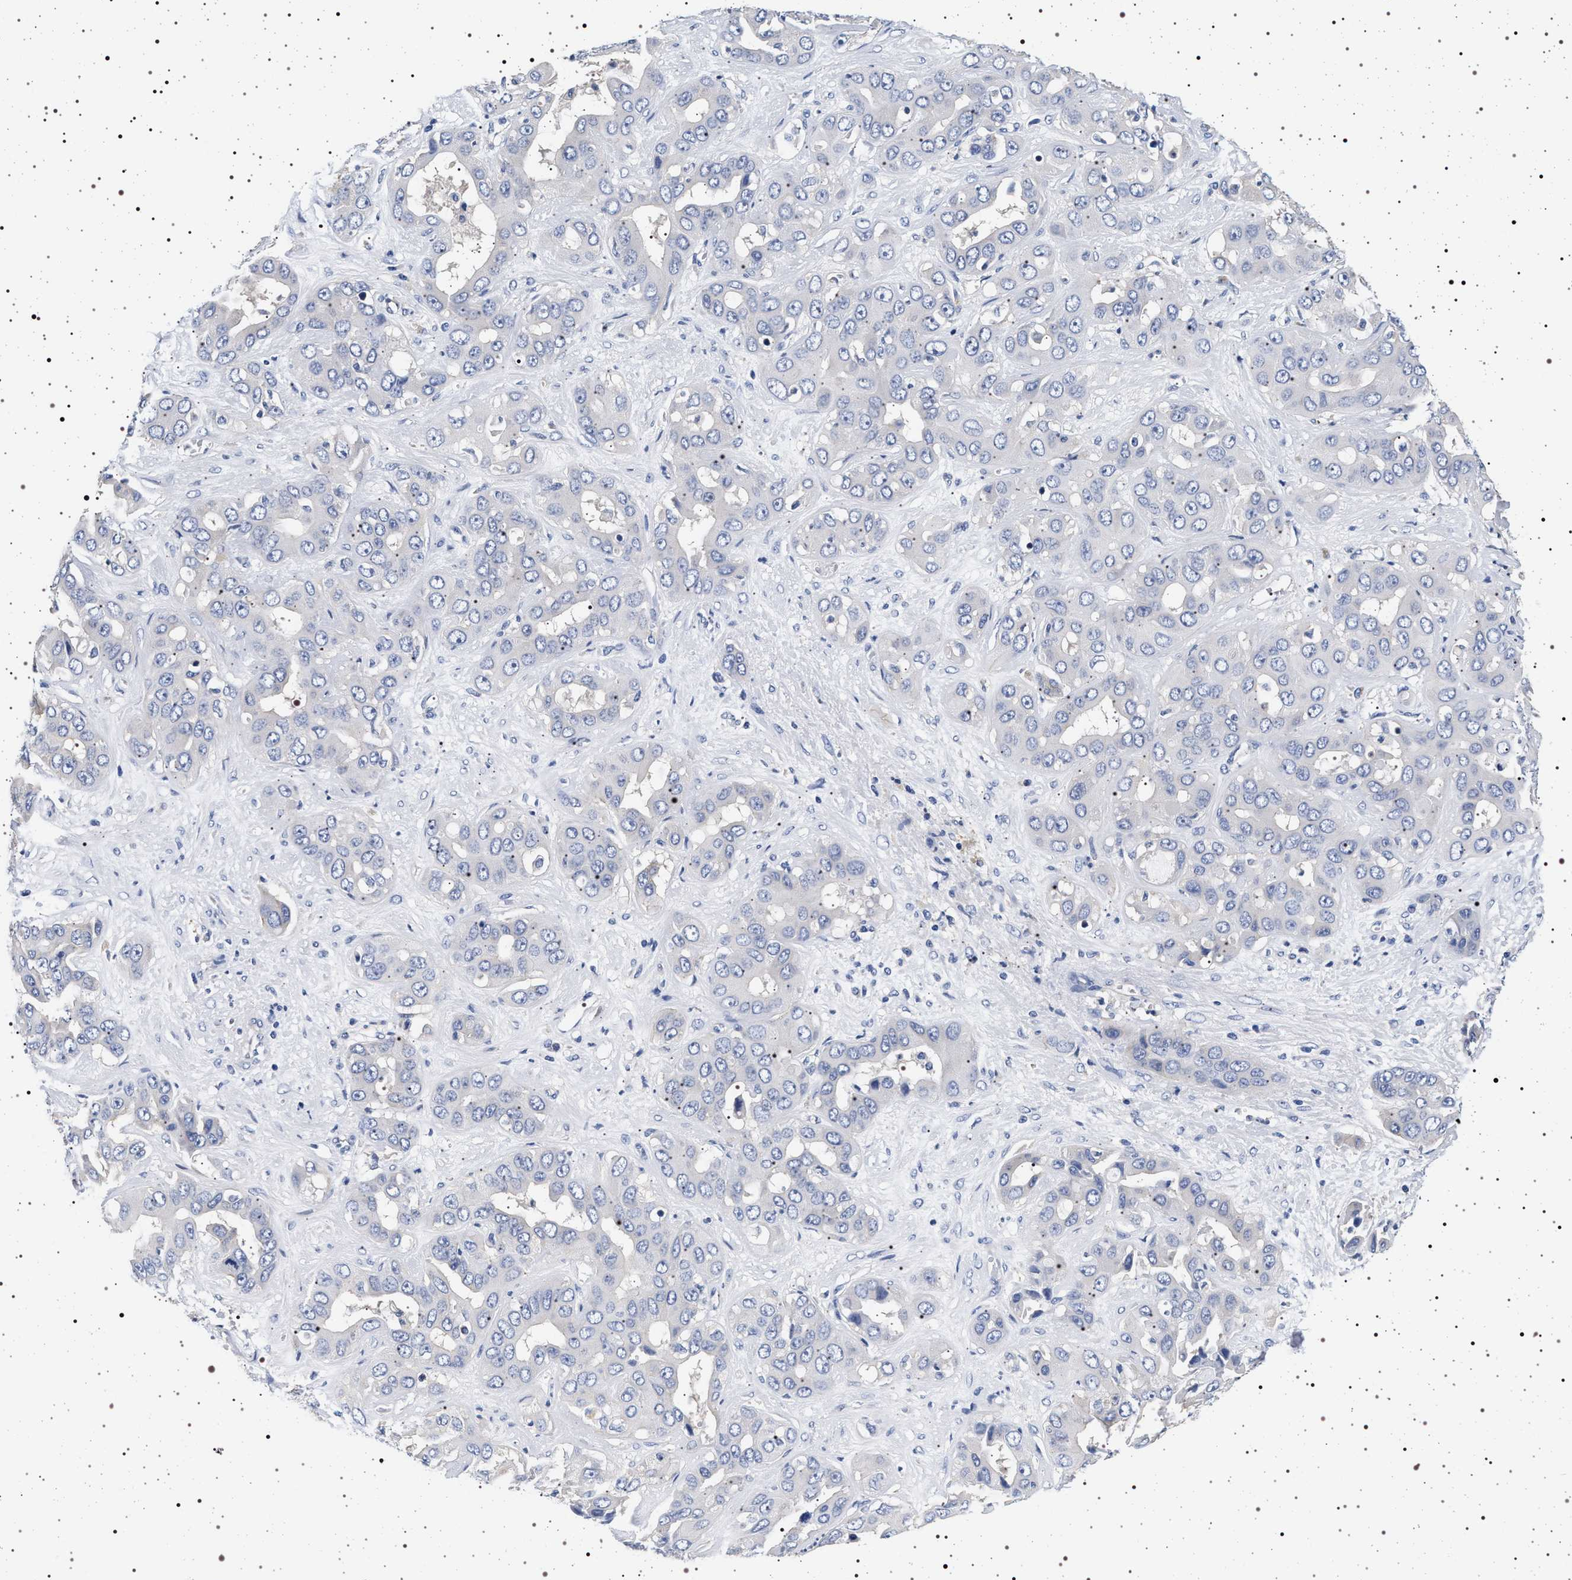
{"staining": {"intensity": "negative", "quantity": "none", "location": "none"}, "tissue": "liver cancer", "cell_type": "Tumor cells", "image_type": "cancer", "snomed": [{"axis": "morphology", "description": "Cholangiocarcinoma"}, {"axis": "topography", "description": "Liver"}], "caption": "Cholangiocarcinoma (liver) was stained to show a protein in brown. There is no significant positivity in tumor cells.", "gene": "HSD17B1", "patient": {"sex": "female", "age": 52}}